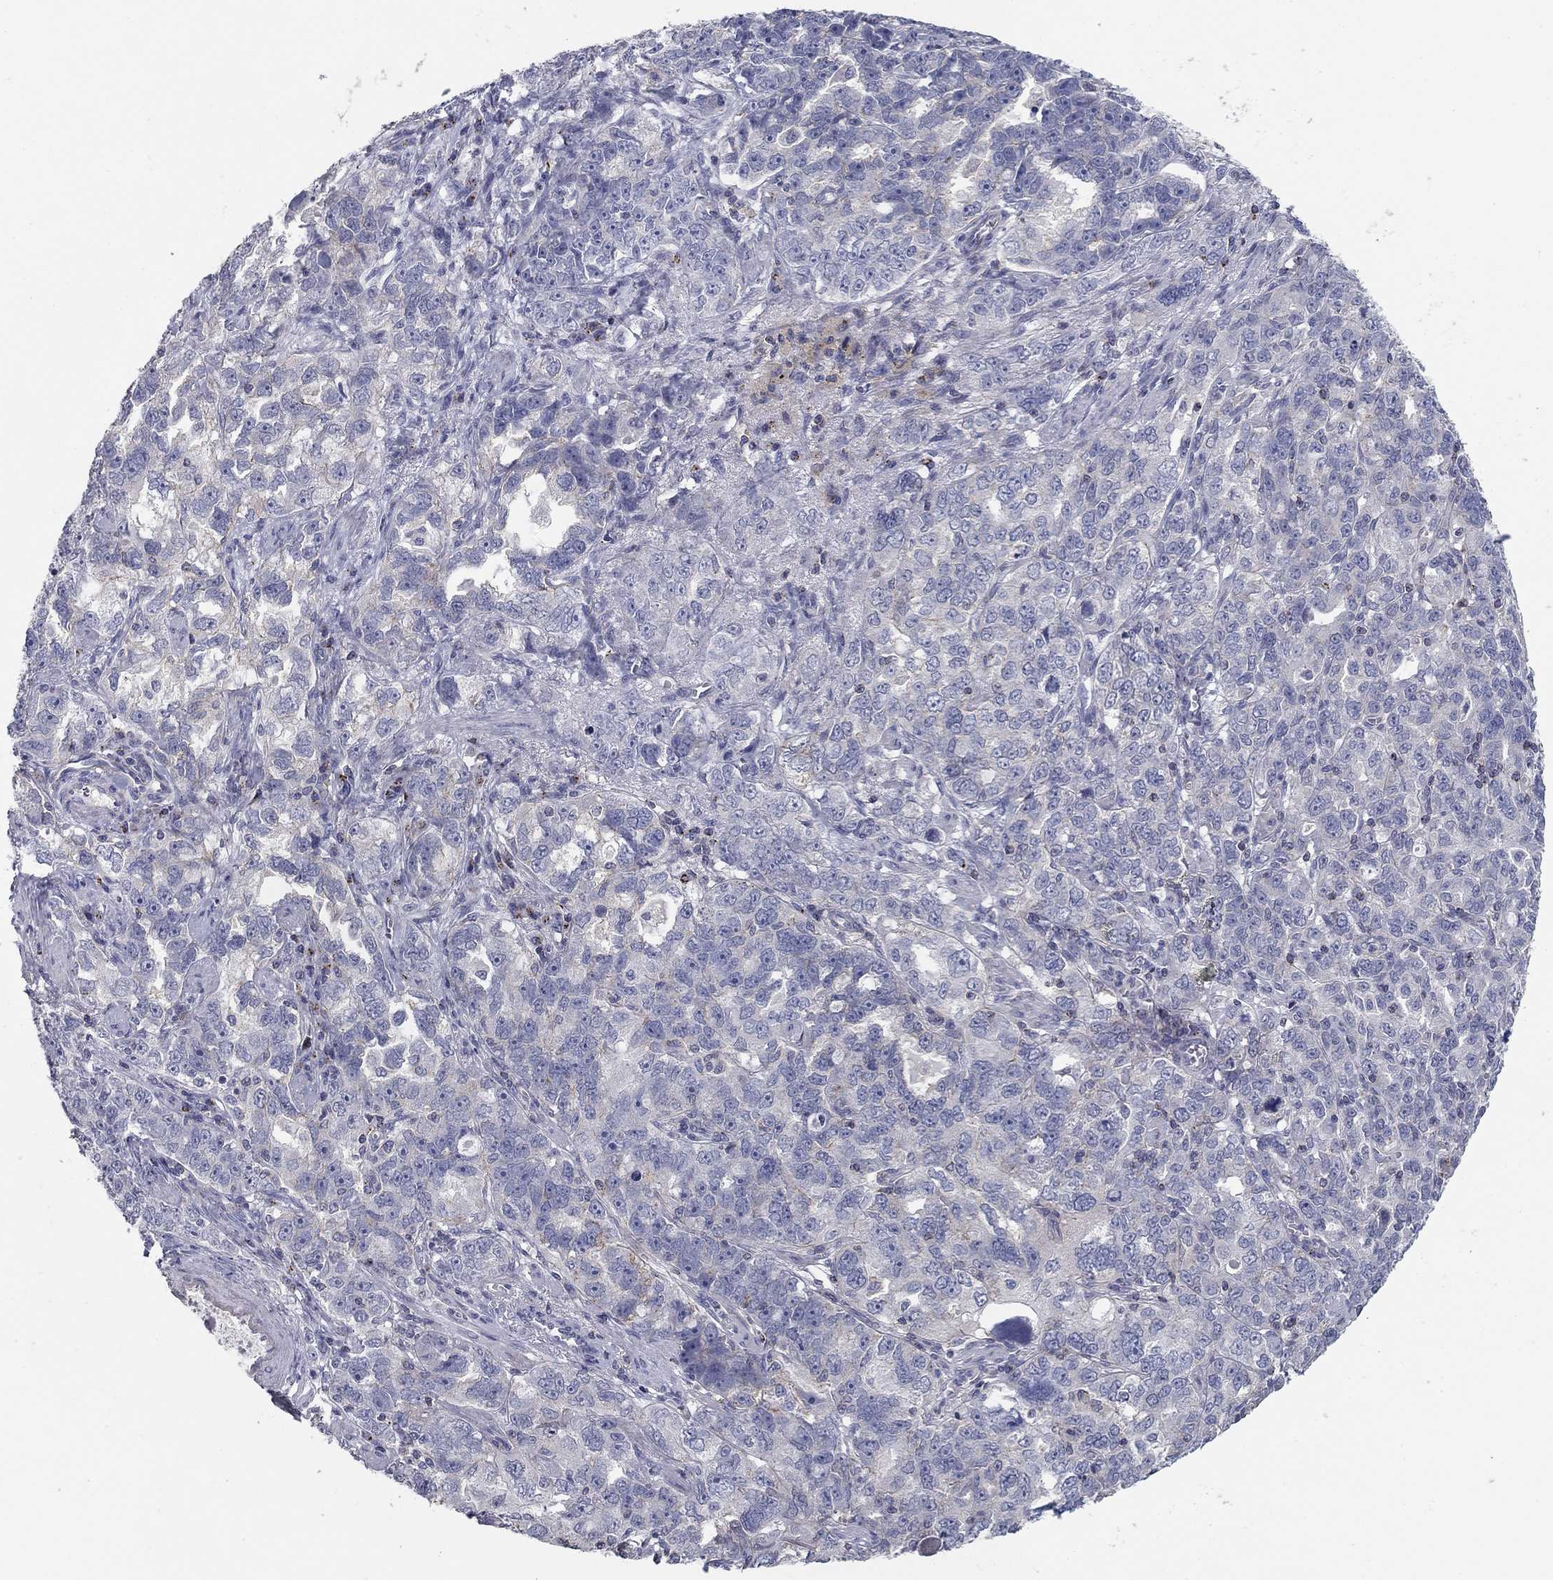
{"staining": {"intensity": "negative", "quantity": "none", "location": "none"}, "tissue": "ovarian cancer", "cell_type": "Tumor cells", "image_type": "cancer", "snomed": [{"axis": "morphology", "description": "Cystadenocarcinoma, serous, NOS"}, {"axis": "topography", "description": "Ovary"}], "caption": "High magnification brightfield microscopy of ovarian cancer stained with DAB (3,3'-diaminobenzidine) (brown) and counterstained with hematoxylin (blue): tumor cells show no significant expression.", "gene": "SEPTIN3", "patient": {"sex": "female", "age": 51}}